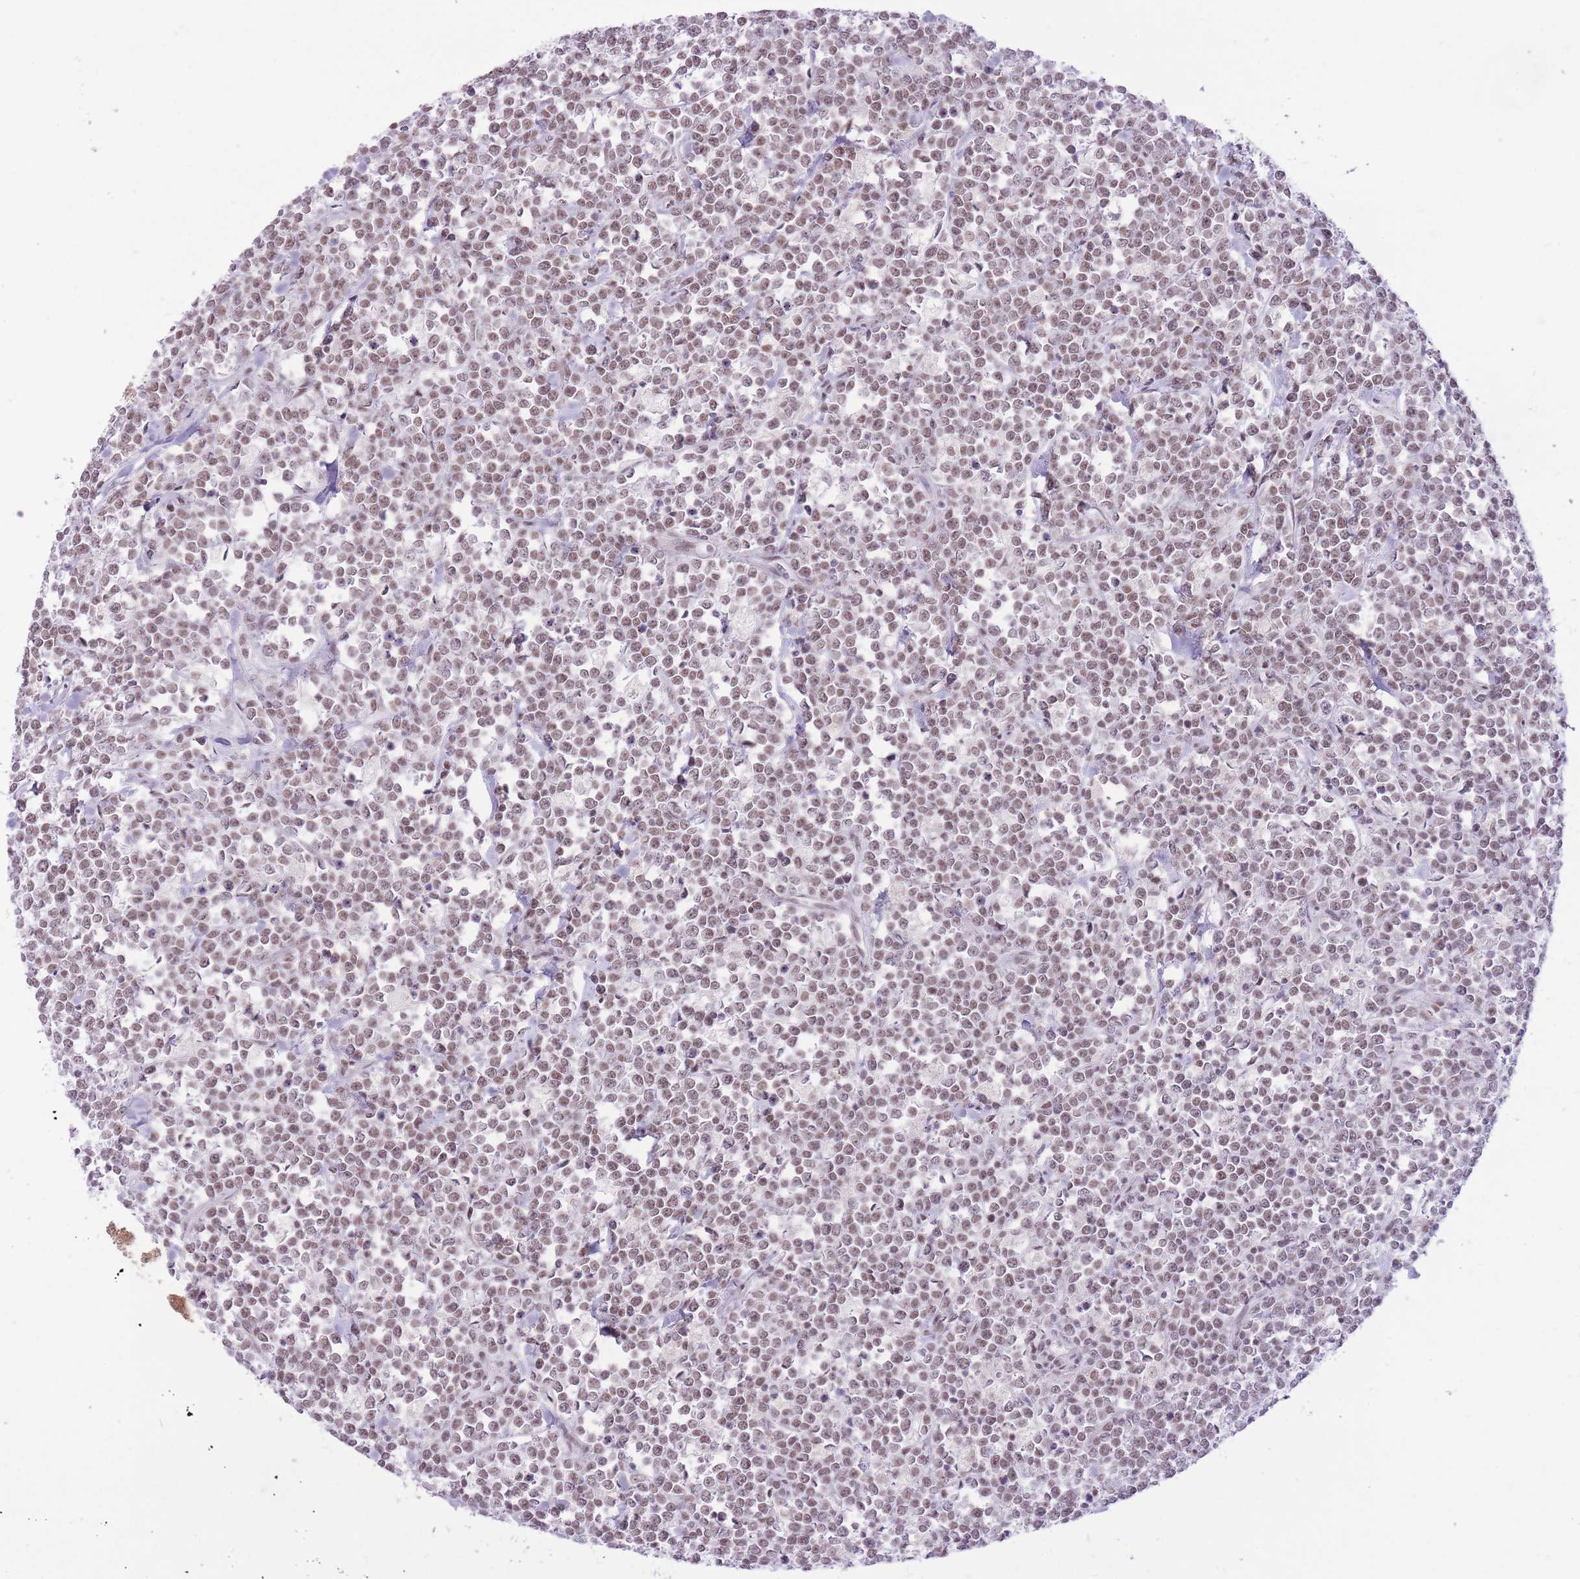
{"staining": {"intensity": "moderate", "quantity": ">75%", "location": "nuclear"}, "tissue": "lymphoma", "cell_type": "Tumor cells", "image_type": "cancer", "snomed": [{"axis": "morphology", "description": "Malignant lymphoma, non-Hodgkin's type, High grade"}, {"axis": "topography", "description": "Small intestine"}, {"axis": "topography", "description": "Colon"}], "caption": "A photomicrograph of human high-grade malignant lymphoma, non-Hodgkin's type stained for a protein demonstrates moderate nuclear brown staining in tumor cells.", "gene": "ZBED5", "patient": {"sex": "male", "age": 8}}